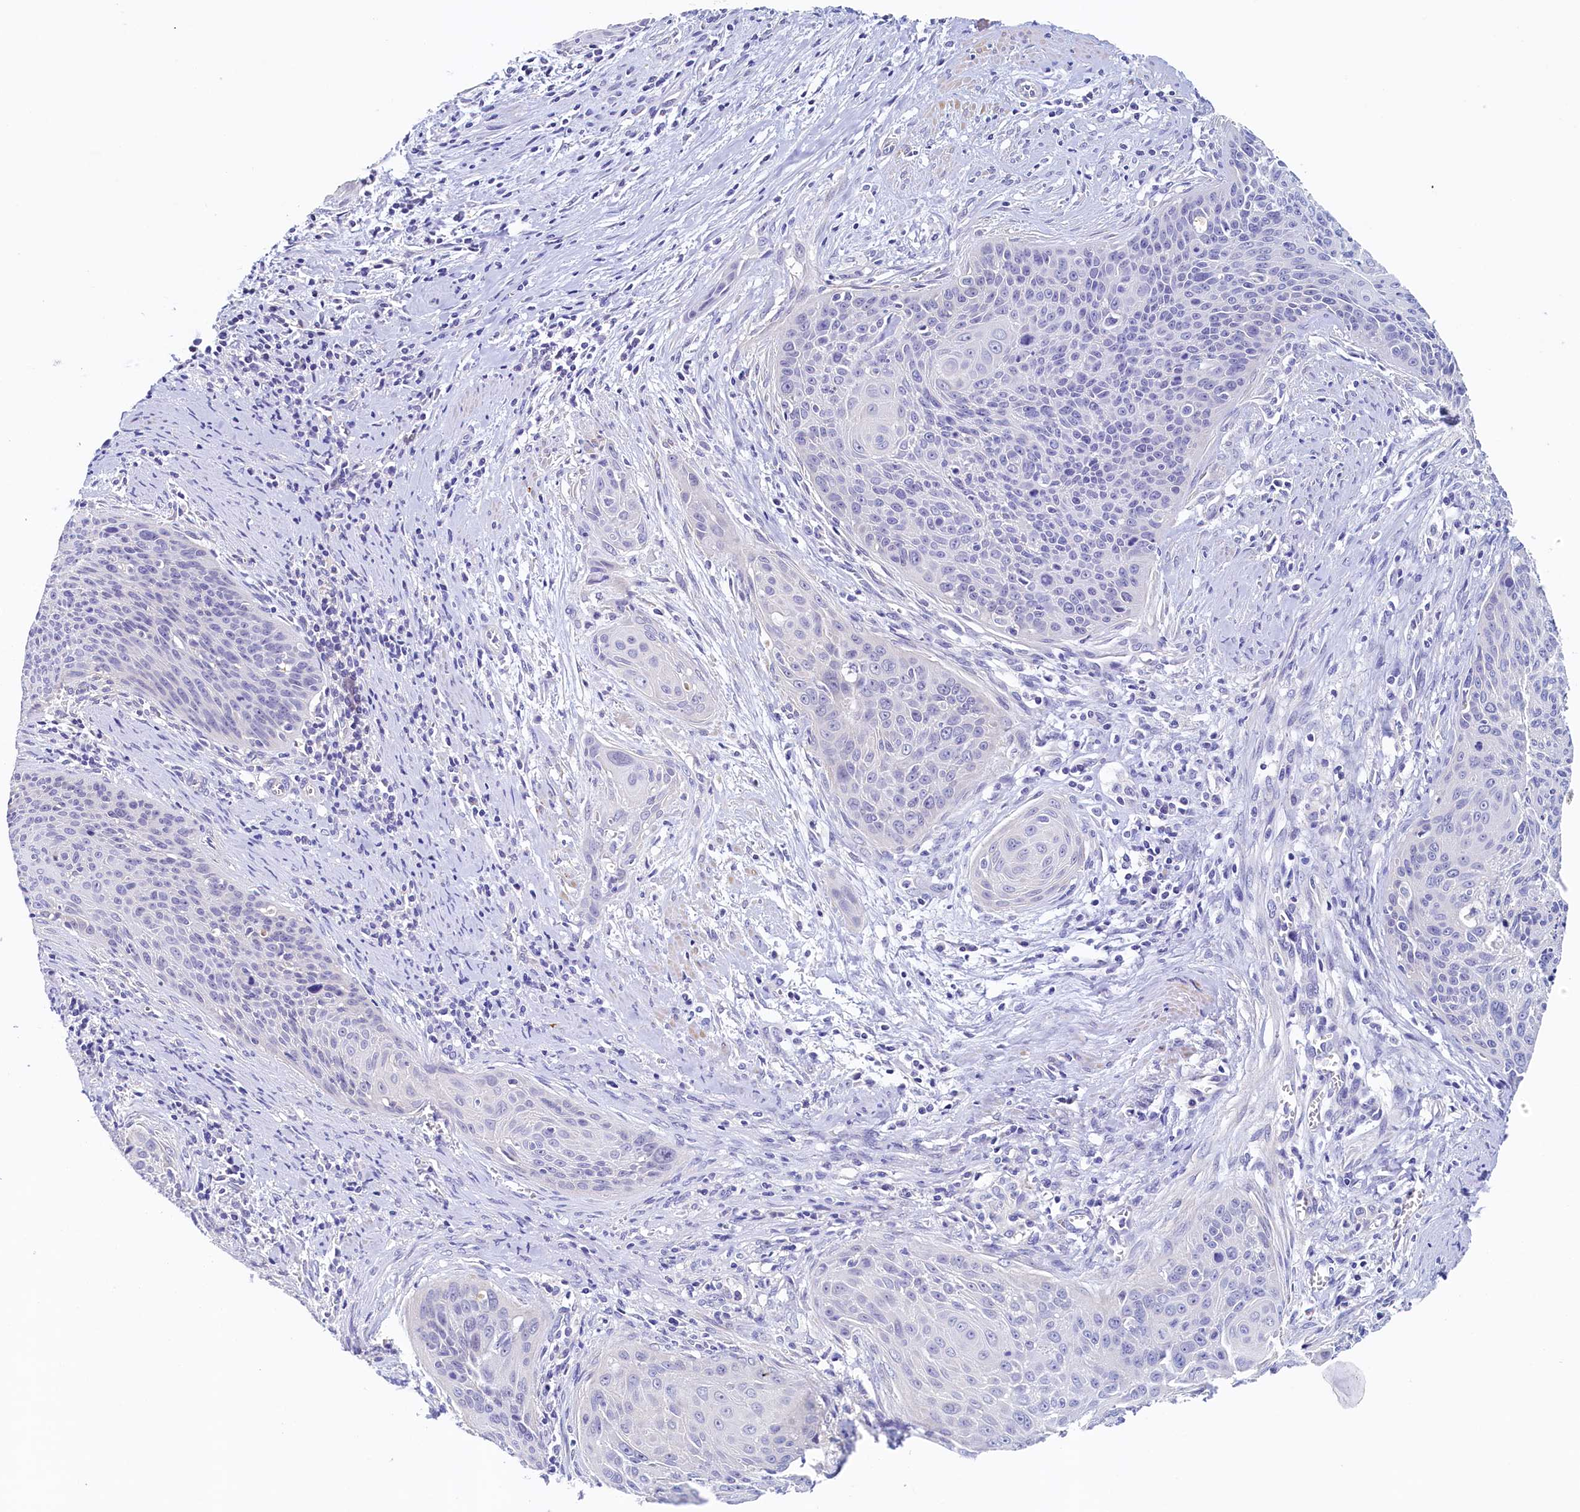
{"staining": {"intensity": "negative", "quantity": "none", "location": "none"}, "tissue": "cervical cancer", "cell_type": "Tumor cells", "image_type": "cancer", "snomed": [{"axis": "morphology", "description": "Squamous cell carcinoma, NOS"}, {"axis": "topography", "description": "Cervix"}], "caption": "An image of human squamous cell carcinoma (cervical) is negative for staining in tumor cells.", "gene": "DTD1", "patient": {"sex": "female", "age": 55}}